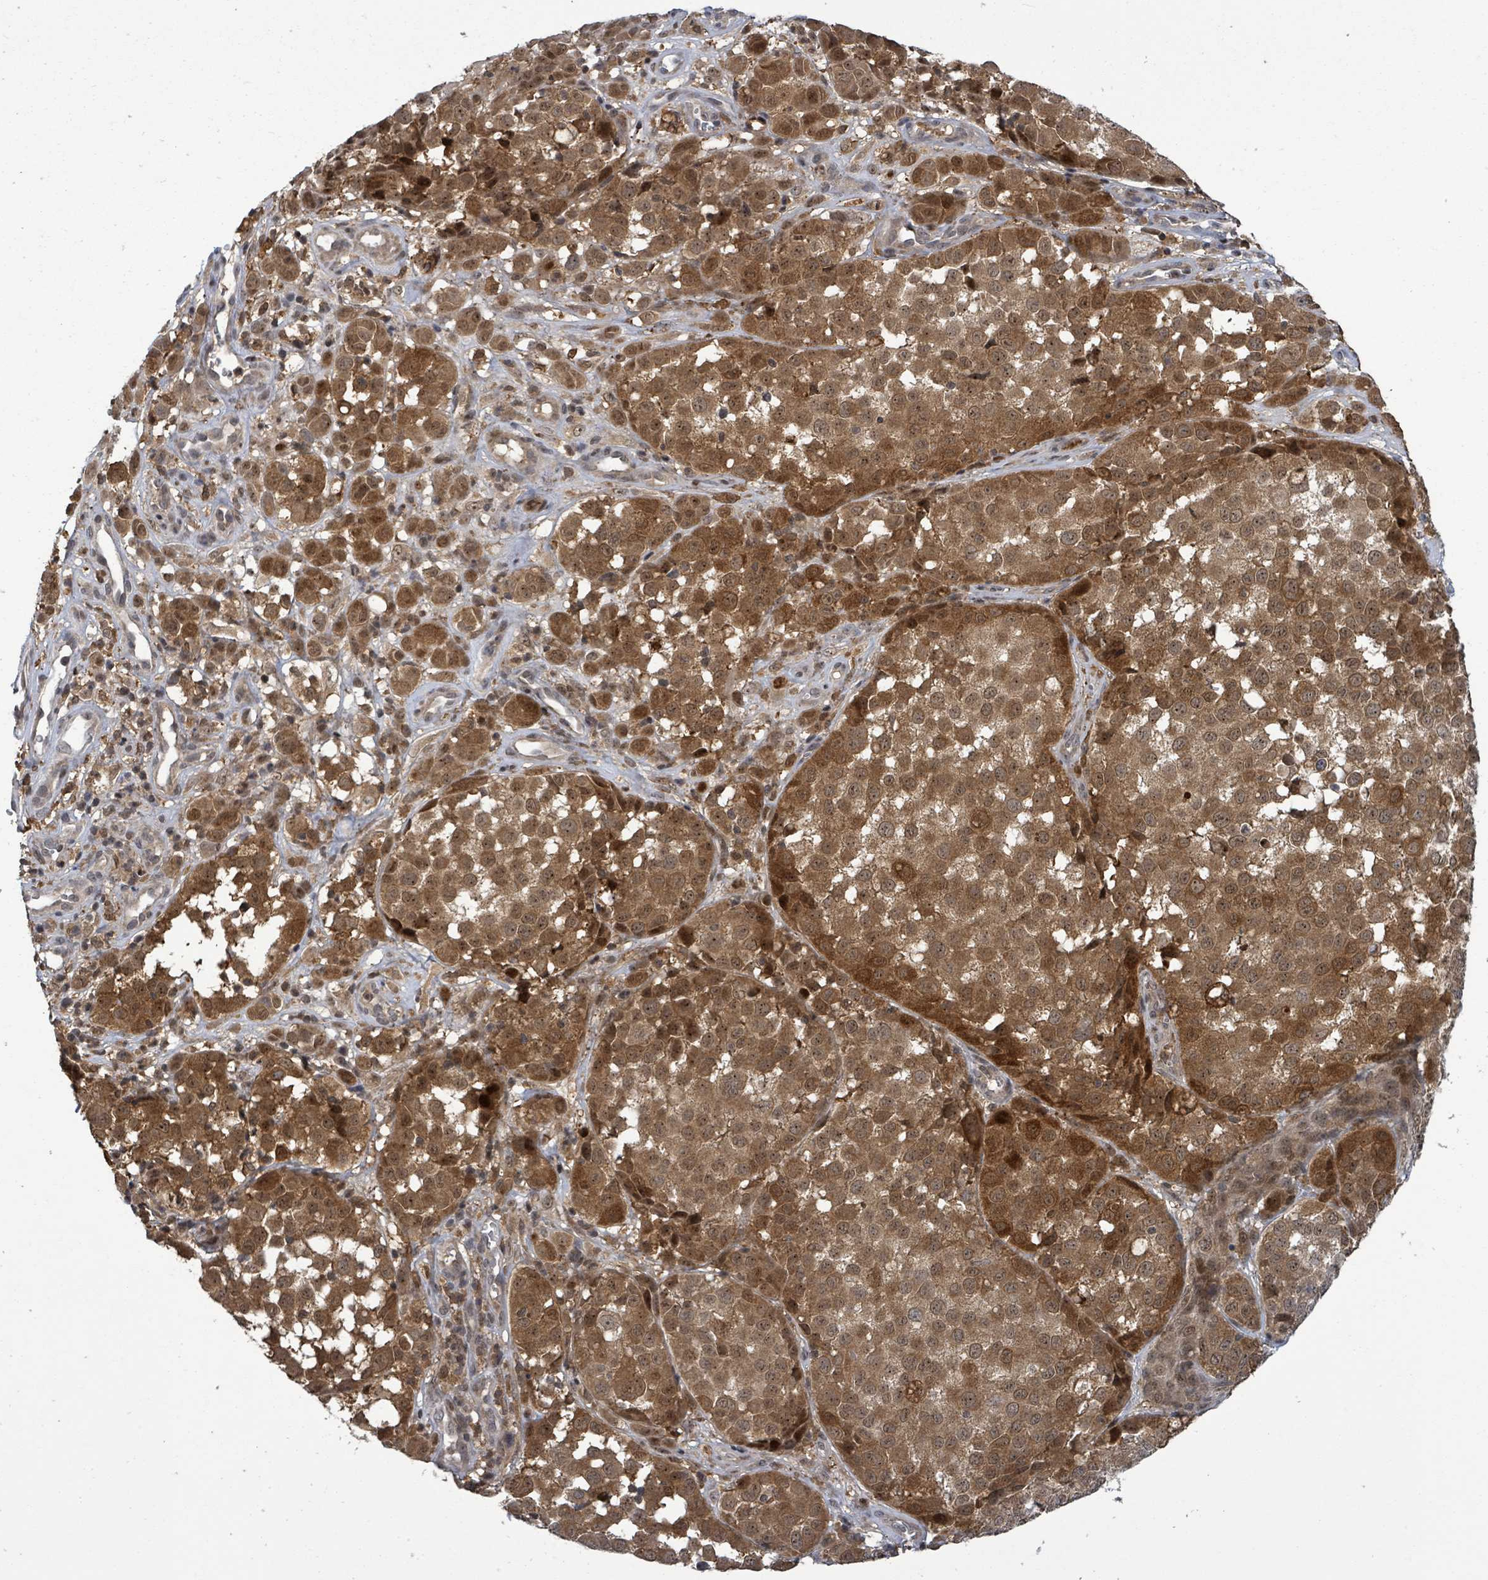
{"staining": {"intensity": "moderate", "quantity": ">75%", "location": "cytoplasmic/membranous"}, "tissue": "melanoma", "cell_type": "Tumor cells", "image_type": "cancer", "snomed": [{"axis": "morphology", "description": "Malignant melanoma, NOS"}, {"axis": "topography", "description": "Skin"}], "caption": "Immunohistochemical staining of human malignant melanoma displays medium levels of moderate cytoplasmic/membranous staining in about >75% of tumor cells. (Stains: DAB (3,3'-diaminobenzidine) in brown, nuclei in blue, Microscopy: brightfield microscopy at high magnification).", "gene": "FBXO6", "patient": {"sex": "male", "age": 64}}